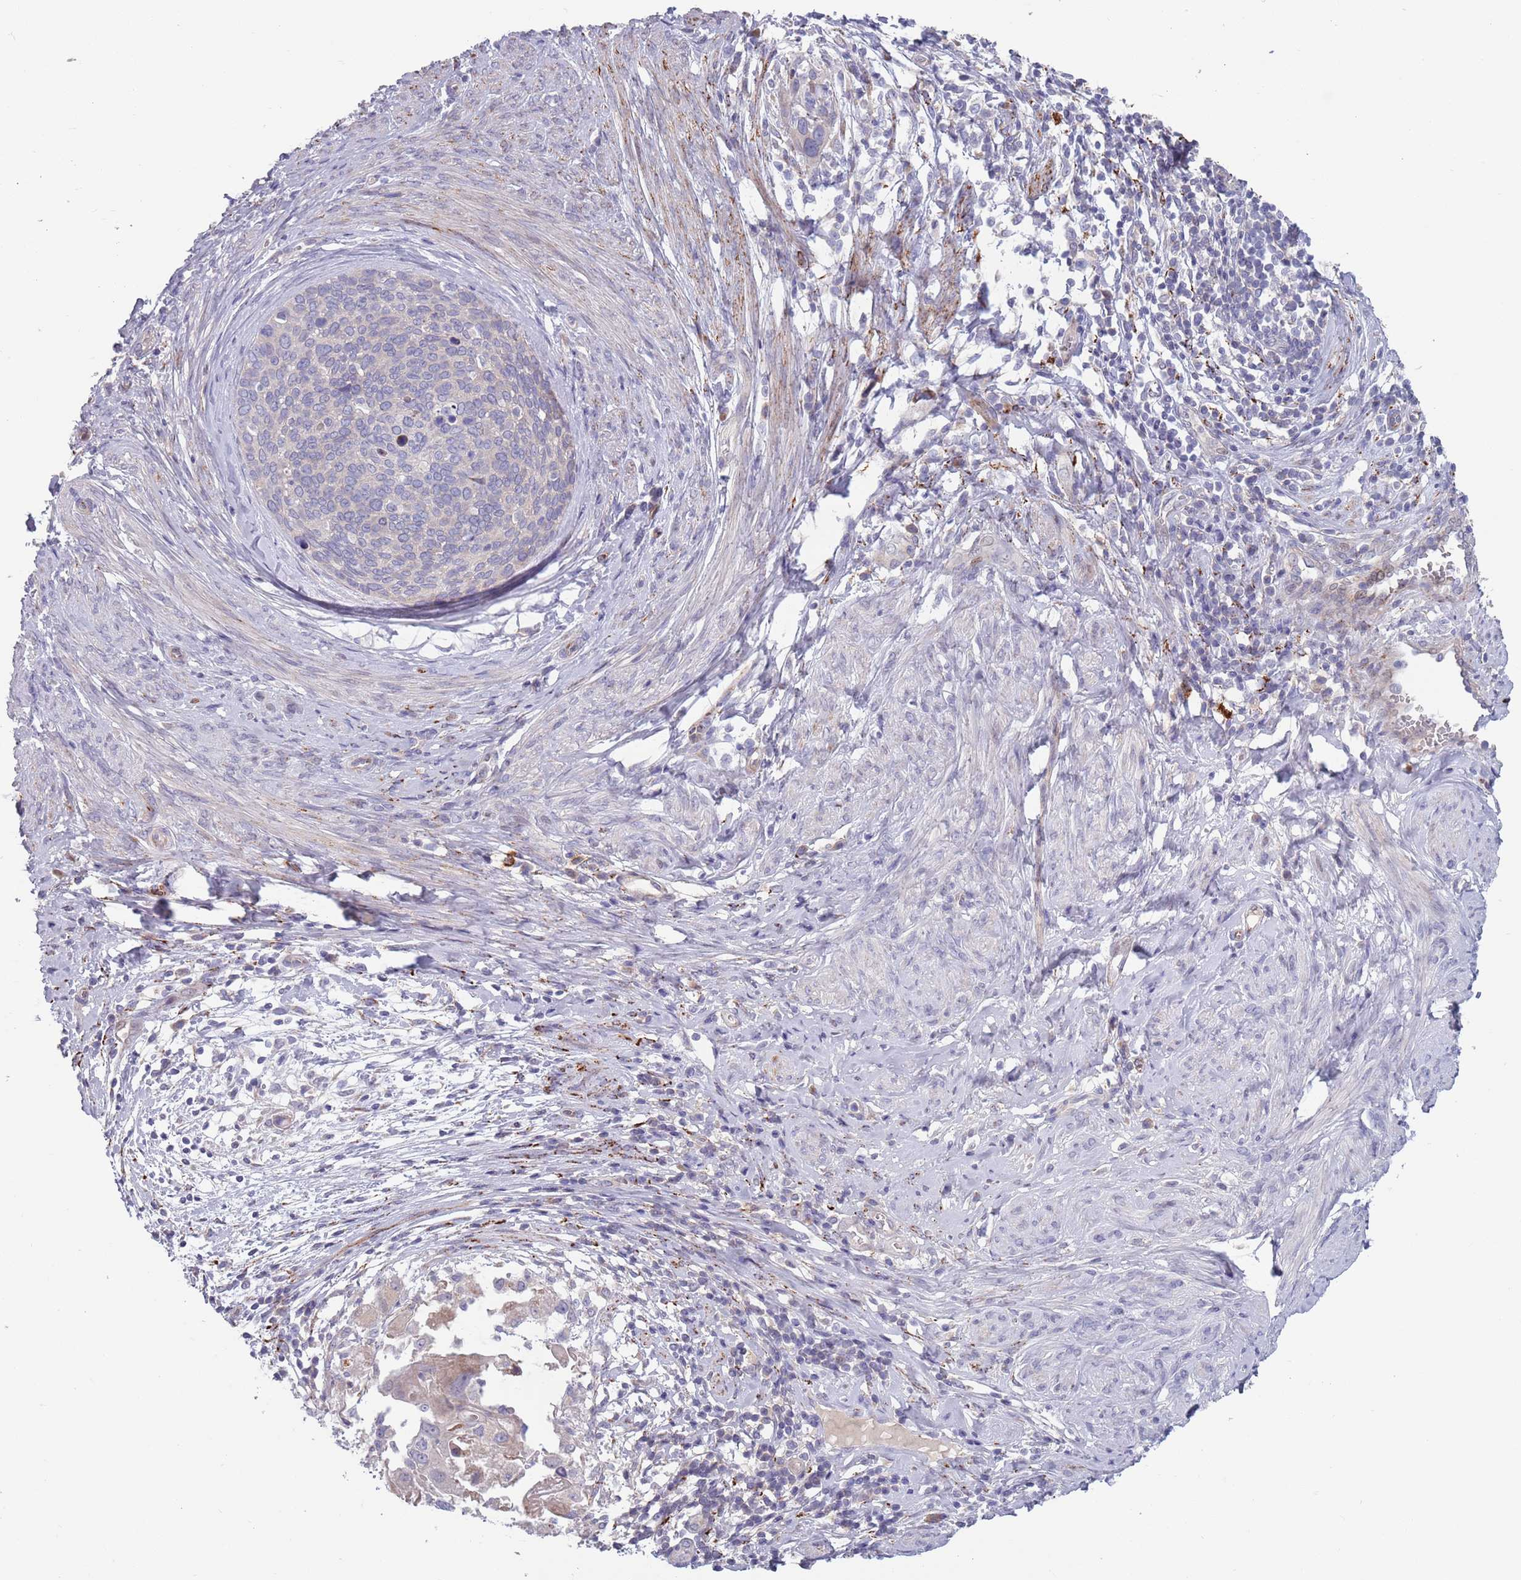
{"staining": {"intensity": "negative", "quantity": "none", "location": "none"}, "tissue": "cervical cancer", "cell_type": "Tumor cells", "image_type": "cancer", "snomed": [{"axis": "morphology", "description": "Squamous cell carcinoma, NOS"}, {"axis": "topography", "description": "Cervix"}], "caption": "Immunohistochemical staining of human squamous cell carcinoma (cervical) displays no significant positivity in tumor cells. (DAB IHC, high magnification).", "gene": "TYW1", "patient": {"sex": "female", "age": 80}}